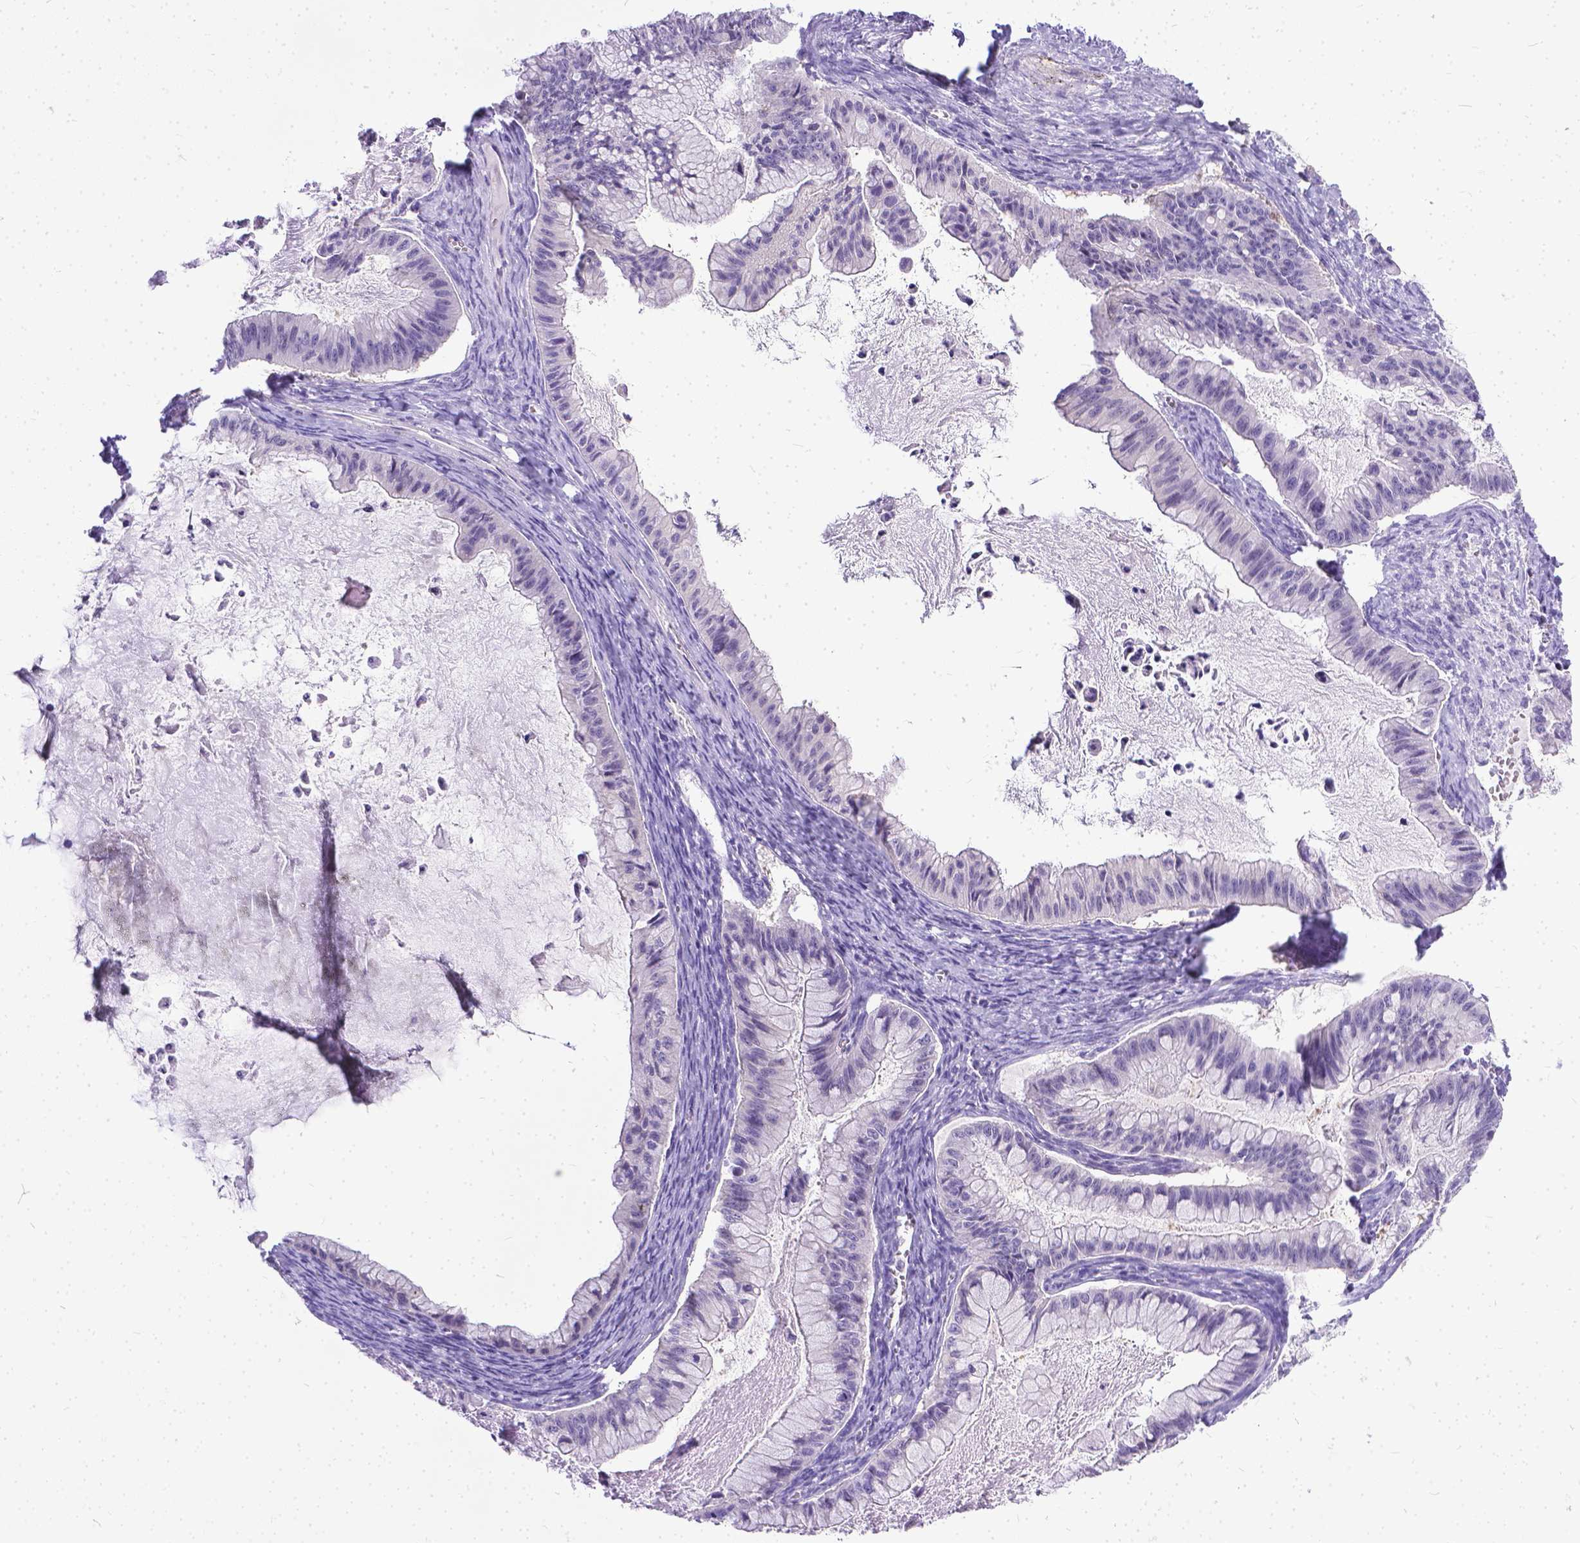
{"staining": {"intensity": "negative", "quantity": "none", "location": "none"}, "tissue": "ovarian cancer", "cell_type": "Tumor cells", "image_type": "cancer", "snomed": [{"axis": "morphology", "description": "Cystadenocarcinoma, mucinous, NOS"}, {"axis": "topography", "description": "Ovary"}], "caption": "Photomicrograph shows no significant protein staining in tumor cells of ovarian mucinous cystadenocarcinoma. (DAB (3,3'-diaminobenzidine) IHC, high magnification).", "gene": "TTLL6", "patient": {"sex": "female", "age": 72}}